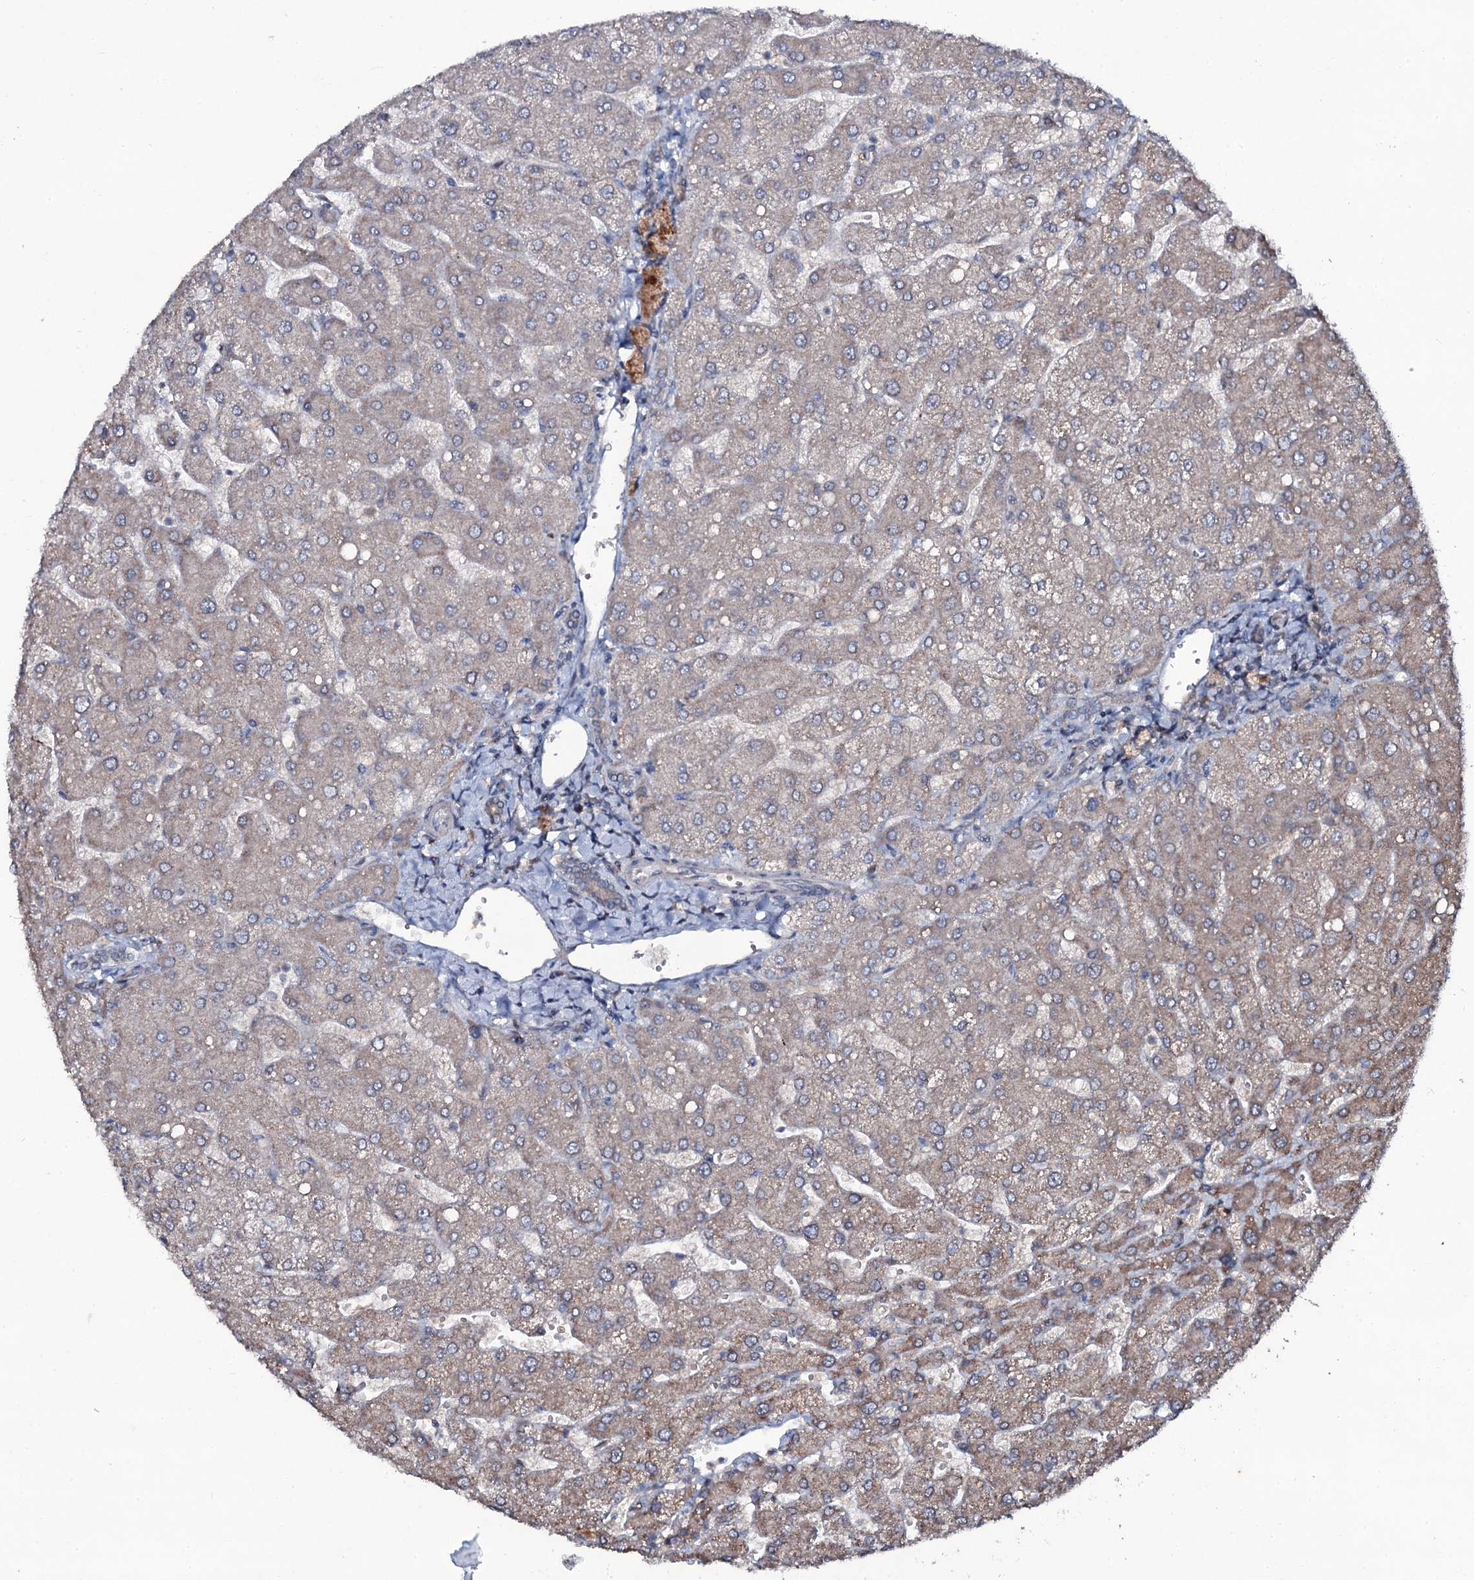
{"staining": {"intensity": "weak", "quantity": ">75%", "location": "cytoplasmic/membranous"}, "tissue": "liver", "cell_type": "Cholangiocytes", "image_type": "normal", "snomed": [{"axis": "morphology", "description": "Normal tissue, NOS"}, {"axis": "topography", "description": "Liver"}], "caption": "Cholangiocytes reveal low levels of weak cytoplasmic/membranous expression in about >75% of cells in benign human liver. (DAB (3,3'-diaminobenzidine) = brown stain, brightfield microscopy at high magnification).", "gene": "SNAP23", "patient": {"sex": "male", "age": 55}}